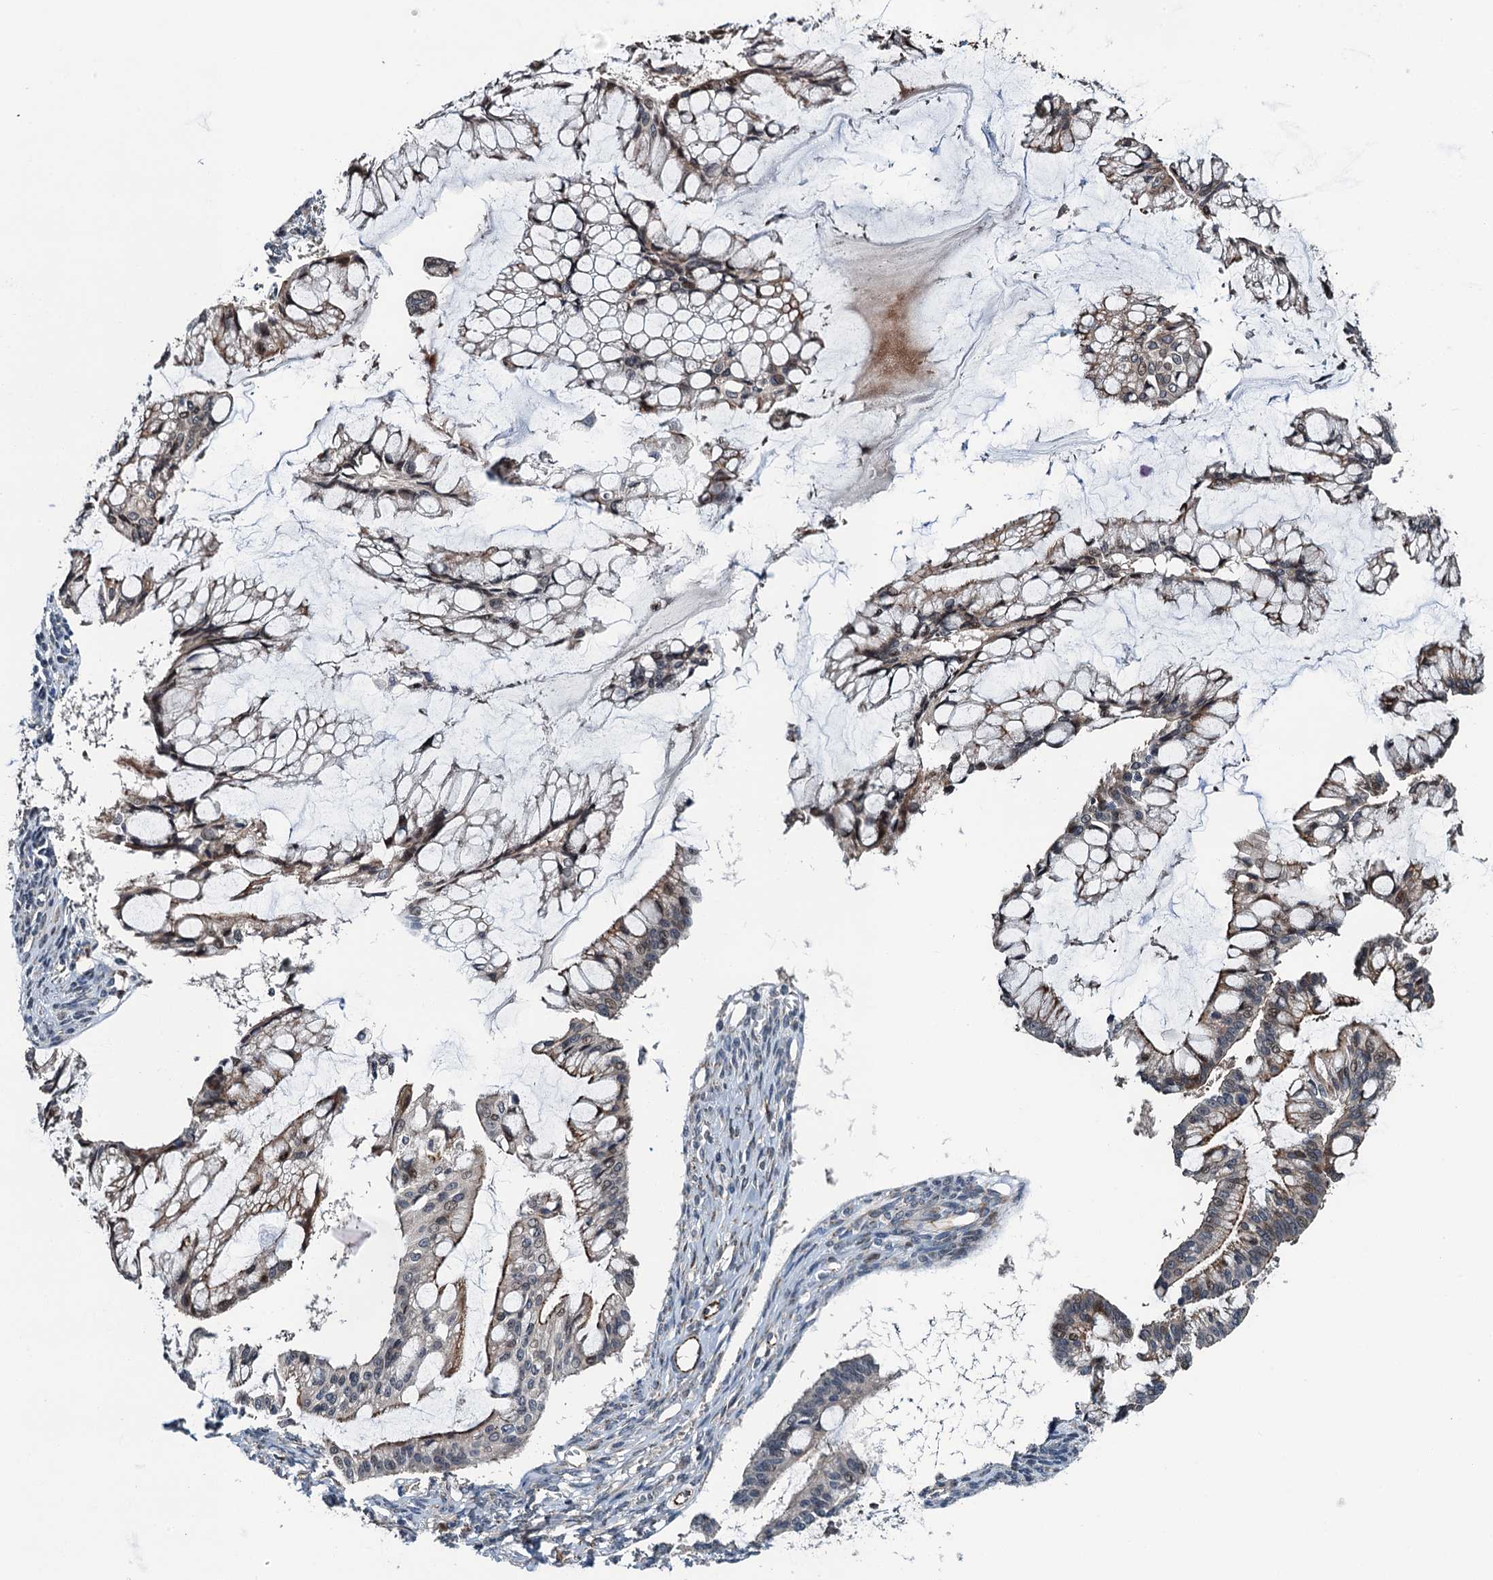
{"staining": {"intensity": "weak", "quantity": "25%-75%", "location": "cytoplasmic/membranous"}, "tissue": "ovarian cancer", "cell_type": "Tumor cells", "image_type": "cancer", "snomed": [{"axis": "morphology", "description": "Cystadenocarcinoma, mucinous, NOS"}, {"axis": "topography", "description": "Ovary"}], "caption": "Immunohistochemical staining of ovarian cancer (mucinous cystadenocarcinoma) displays low levels of weak cytoplasmic/membranous staining in approximately 25%-75% of tumor cells.", "gene": "WHAMM", "patient": {"sex": "female", "age": 73}}